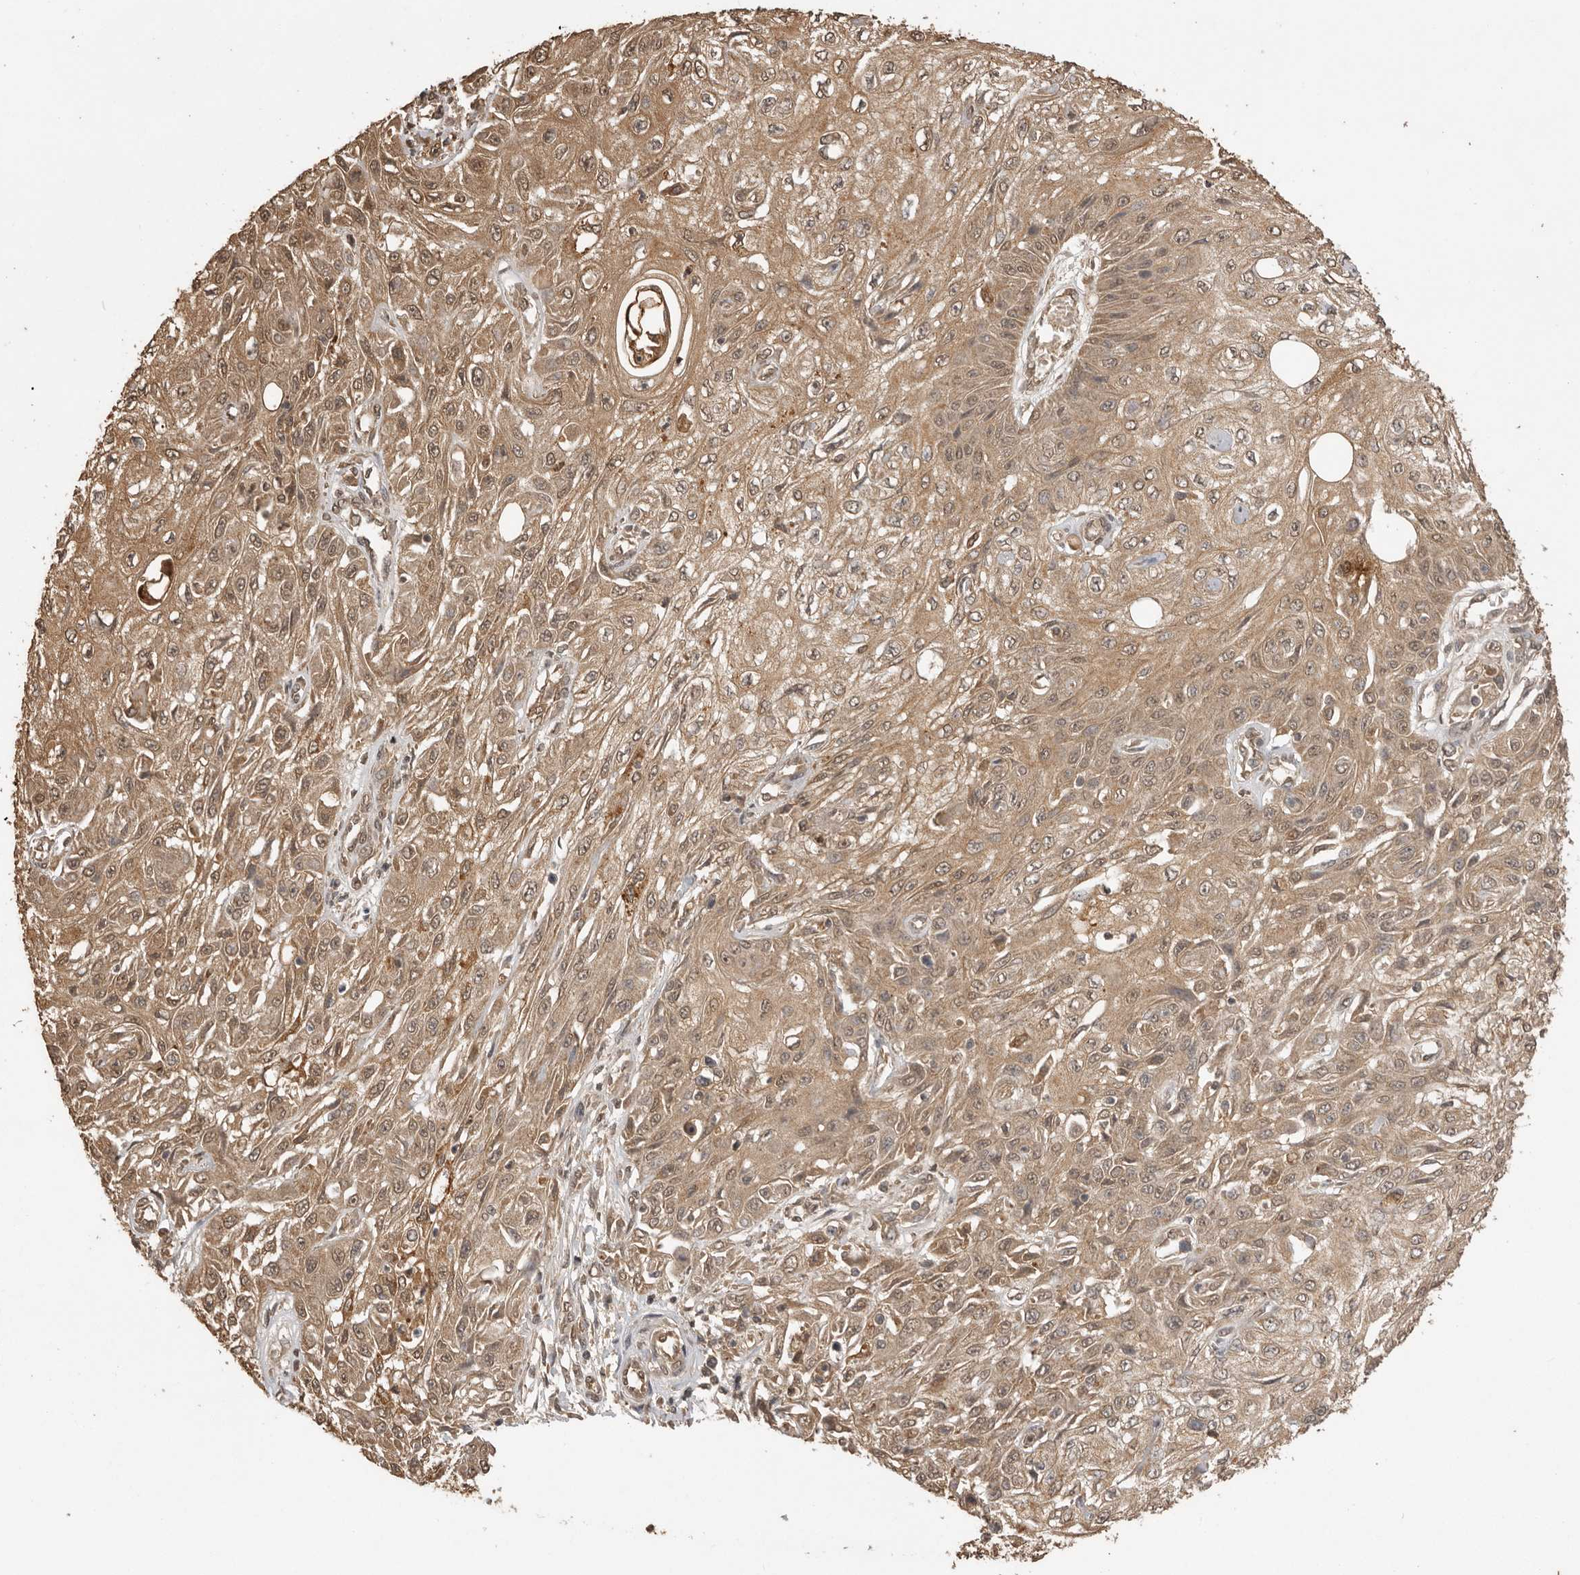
{"staining": {"intensity": "moderate", "quantity": ">75%", "location": "cytoplasmic/membranous,nuclear"}, "tissue": "skin cancer", "cell_type": "Tumor cells", "image_type": "cancer", "snomed": [{"axis": "morphology", "description": "Squamous cell carcinoma, NOS"}, {"axis": "morphology", "description": "Squamous cell carcinoma, metastatic, NOS"}, {"axis": "topography", "description": "Skin"}, {"axis": "topography", "description": "Lymph node"}], "caption": "A brown stain labels moderate cytoplasmic/membranous and nuclear expression of a protein in human skin squamous cell carcinoma tumor cells. (DAB (3,3'-diaminobenzidine) IHC with brightfield microscopy, high magnification).", "gene": "JAG2", "patient": {"sex": "male", "age": 75}}